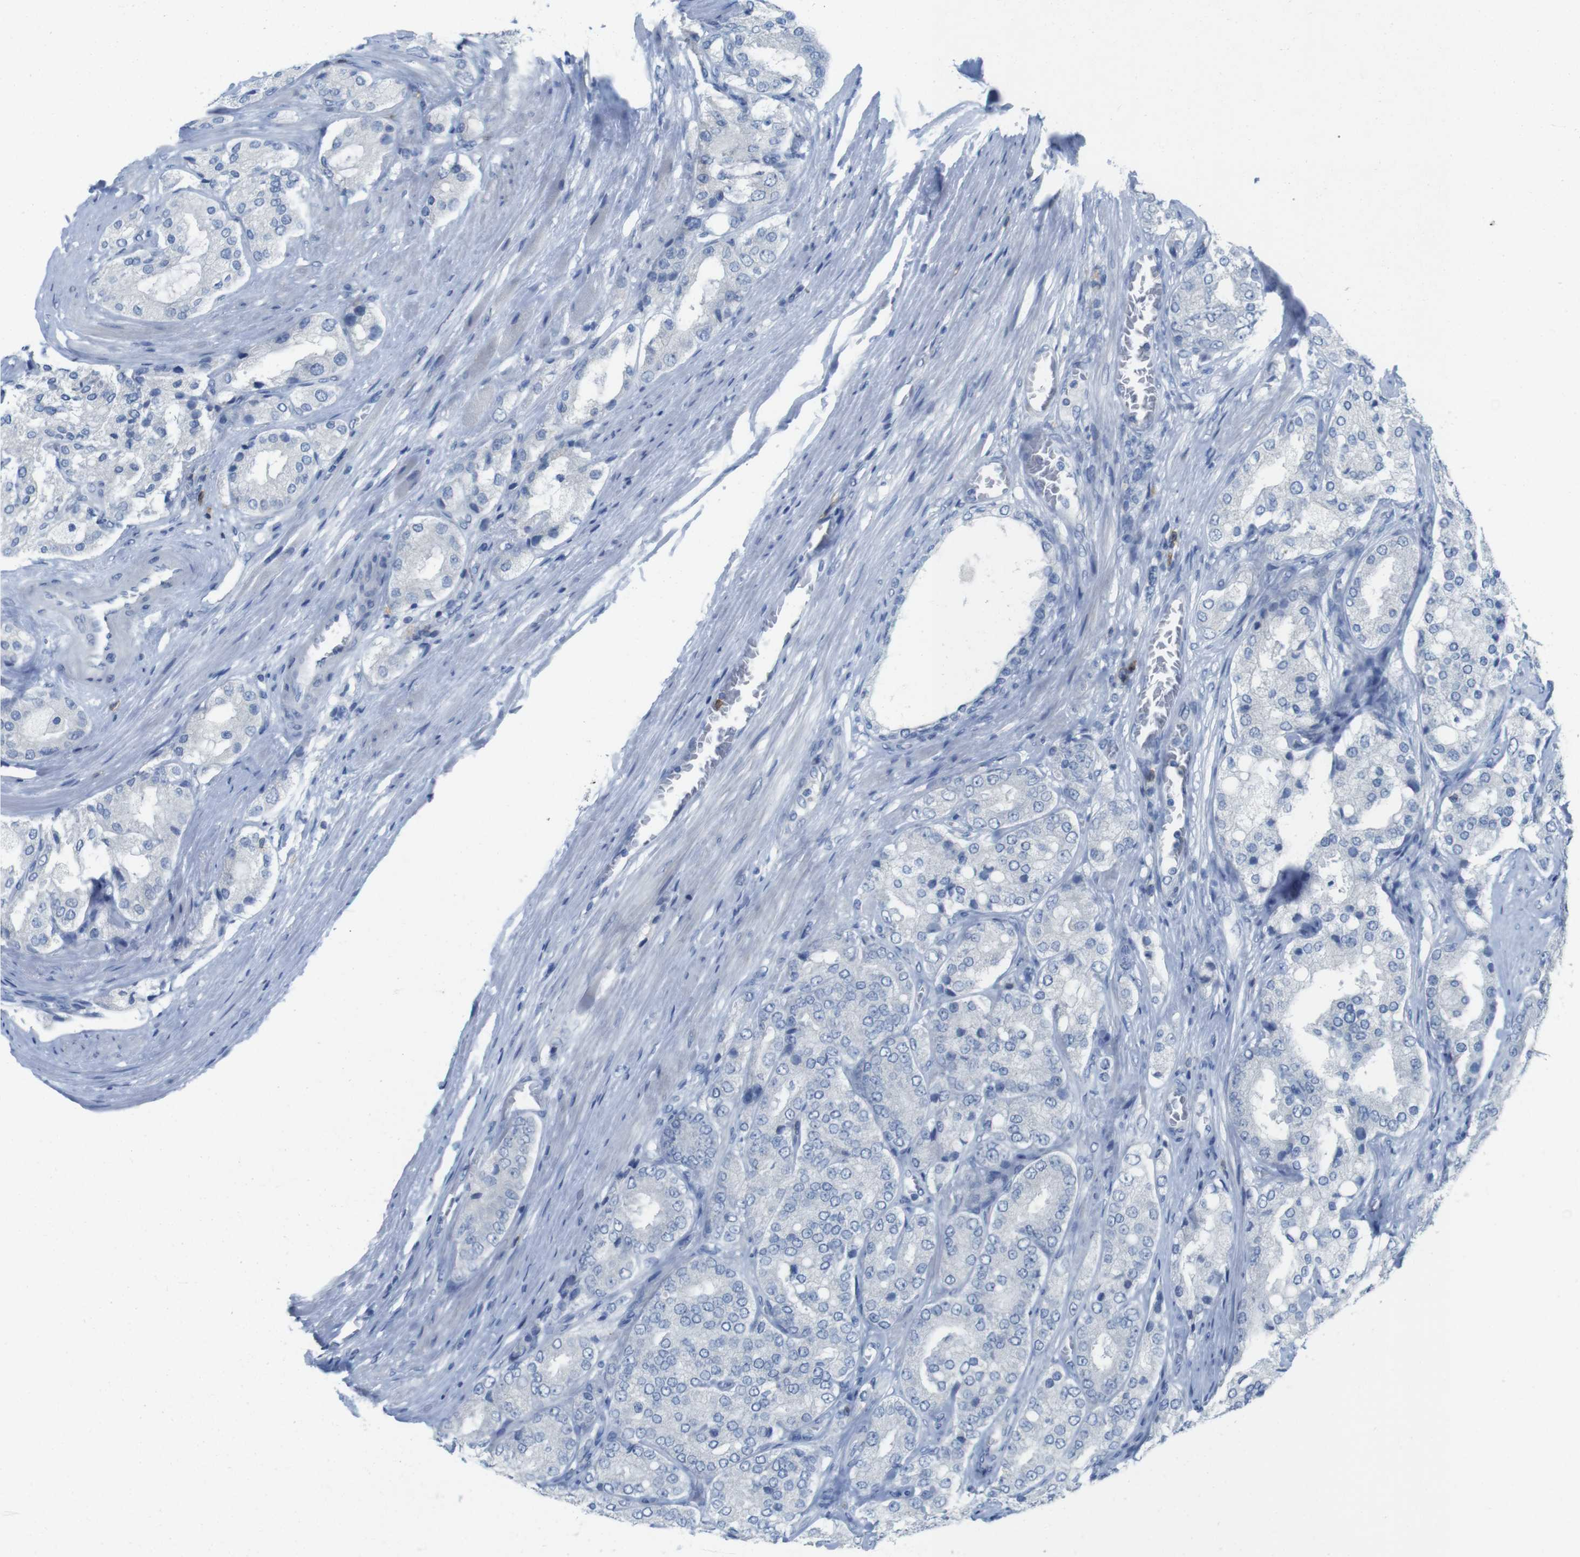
{"staining": {"intensity": "negative", "quantity": "none", "location": "none"}, "tissue": "prostate cancer", "cell_type": "Tumor cells", "image_type": "cancer", "snomed": [{"axis": "morphology", "description": "Adenocarcinoma, High grade"}, {"axis": "topography", "description": "Prostate"}], "caption": "High power microscopy histopathology image of an immunohistochemistry histopathology image of prostate cancer, revealing no significant expression in tumor cells.", "gene": "CD5", "patient": {"sex": "male", "age": 65}}